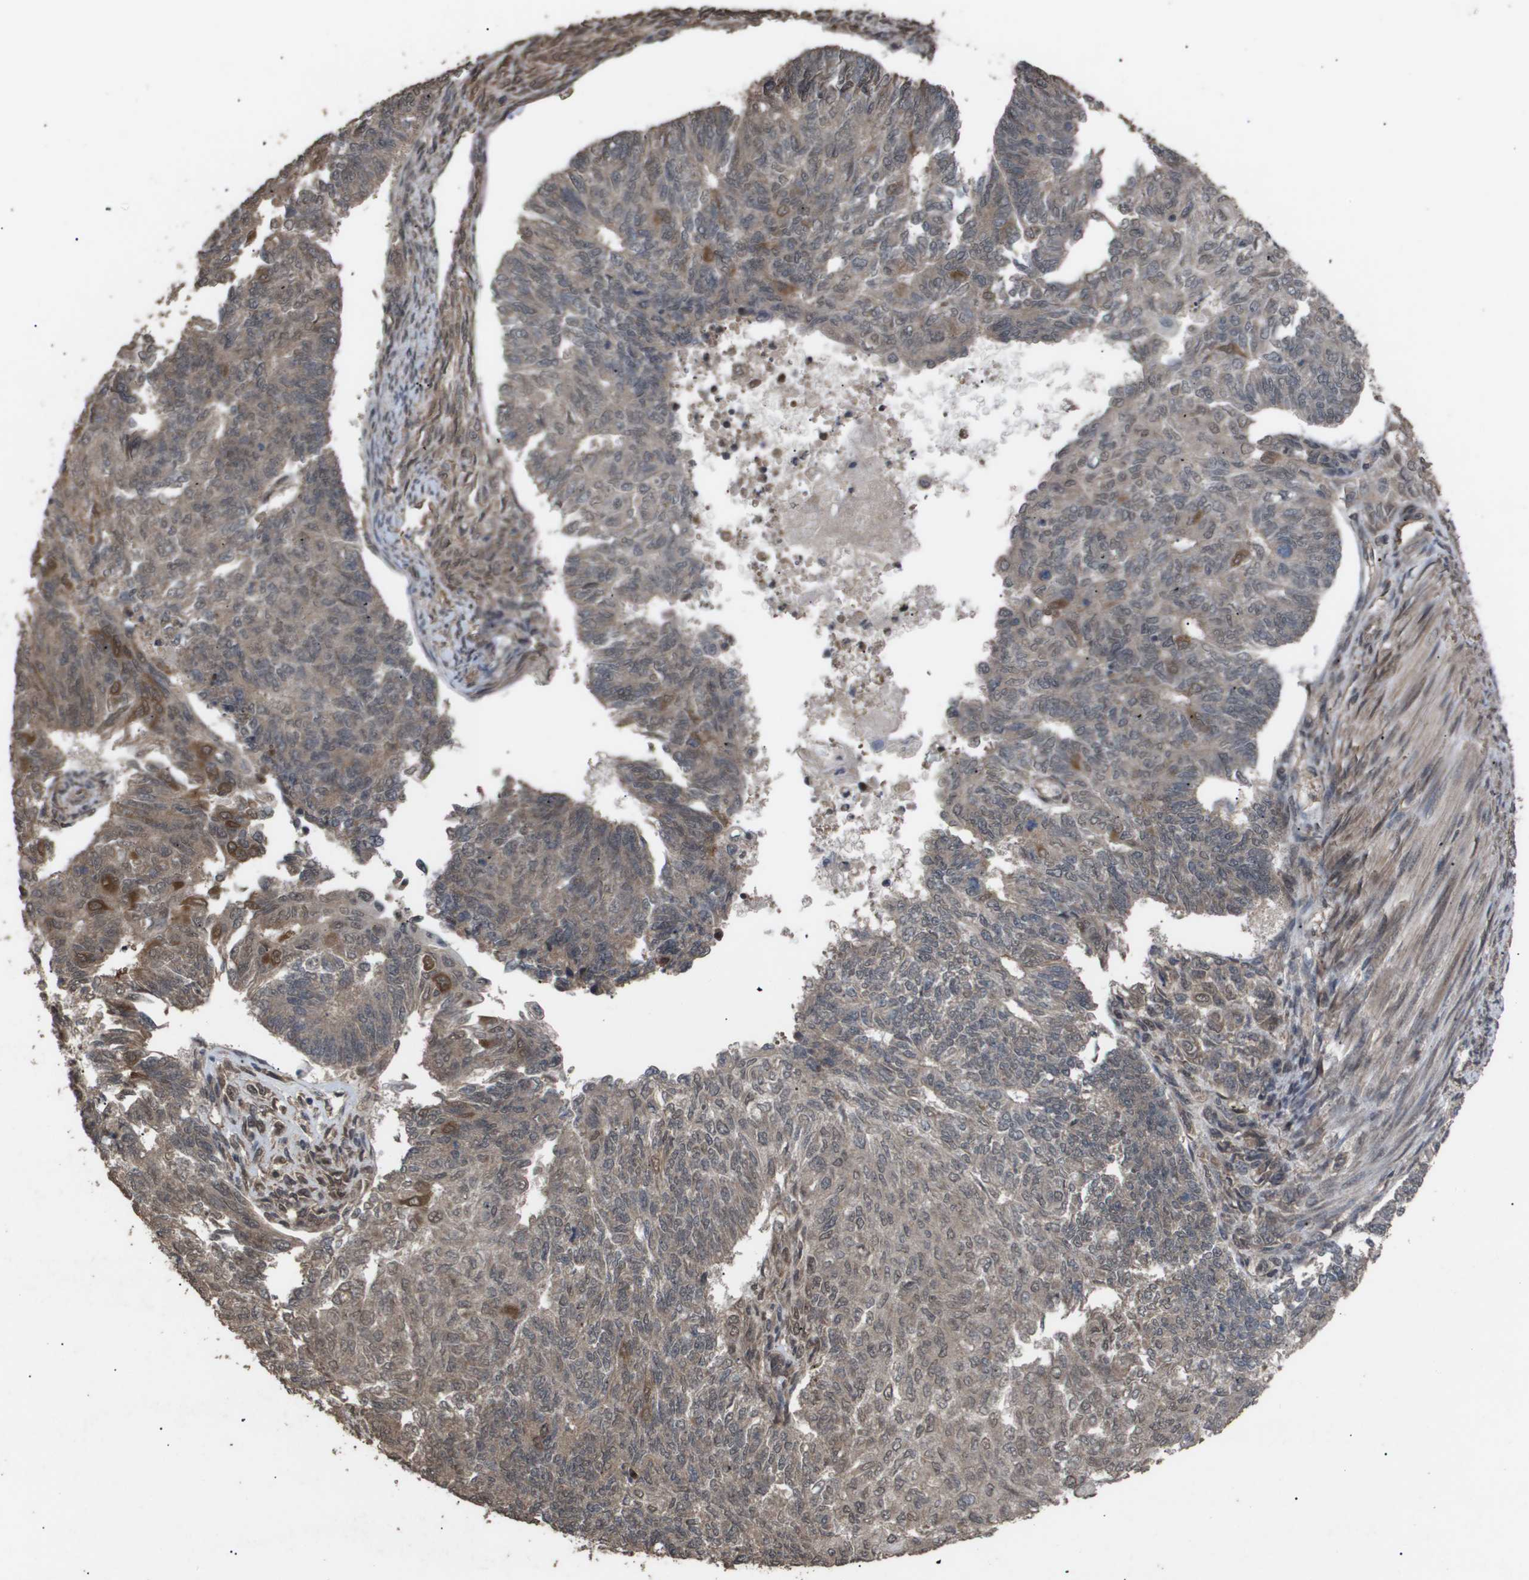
{"staining": {"intensity": "moderate", "quantity": ">75%", "location": "cytoplasmic/membranous"}, "tissue": "endometrial cancer", "cell_type": "Tumor cells", "image_type": "cancer", "snomed": [{"axis": "morphology", "description": "Adenocarcinoma, NOS"}, {"axis": "topography", "description": "Endometrium"}], "caption": "Adenocarcinoma (endometrial) stained with a brown dye reveals moderate cytoplasmic/membranous positive expression in approximately >75% of tumor cells.", "gene": "CUL5", "patient": {"sex": "female", "age": 32}}